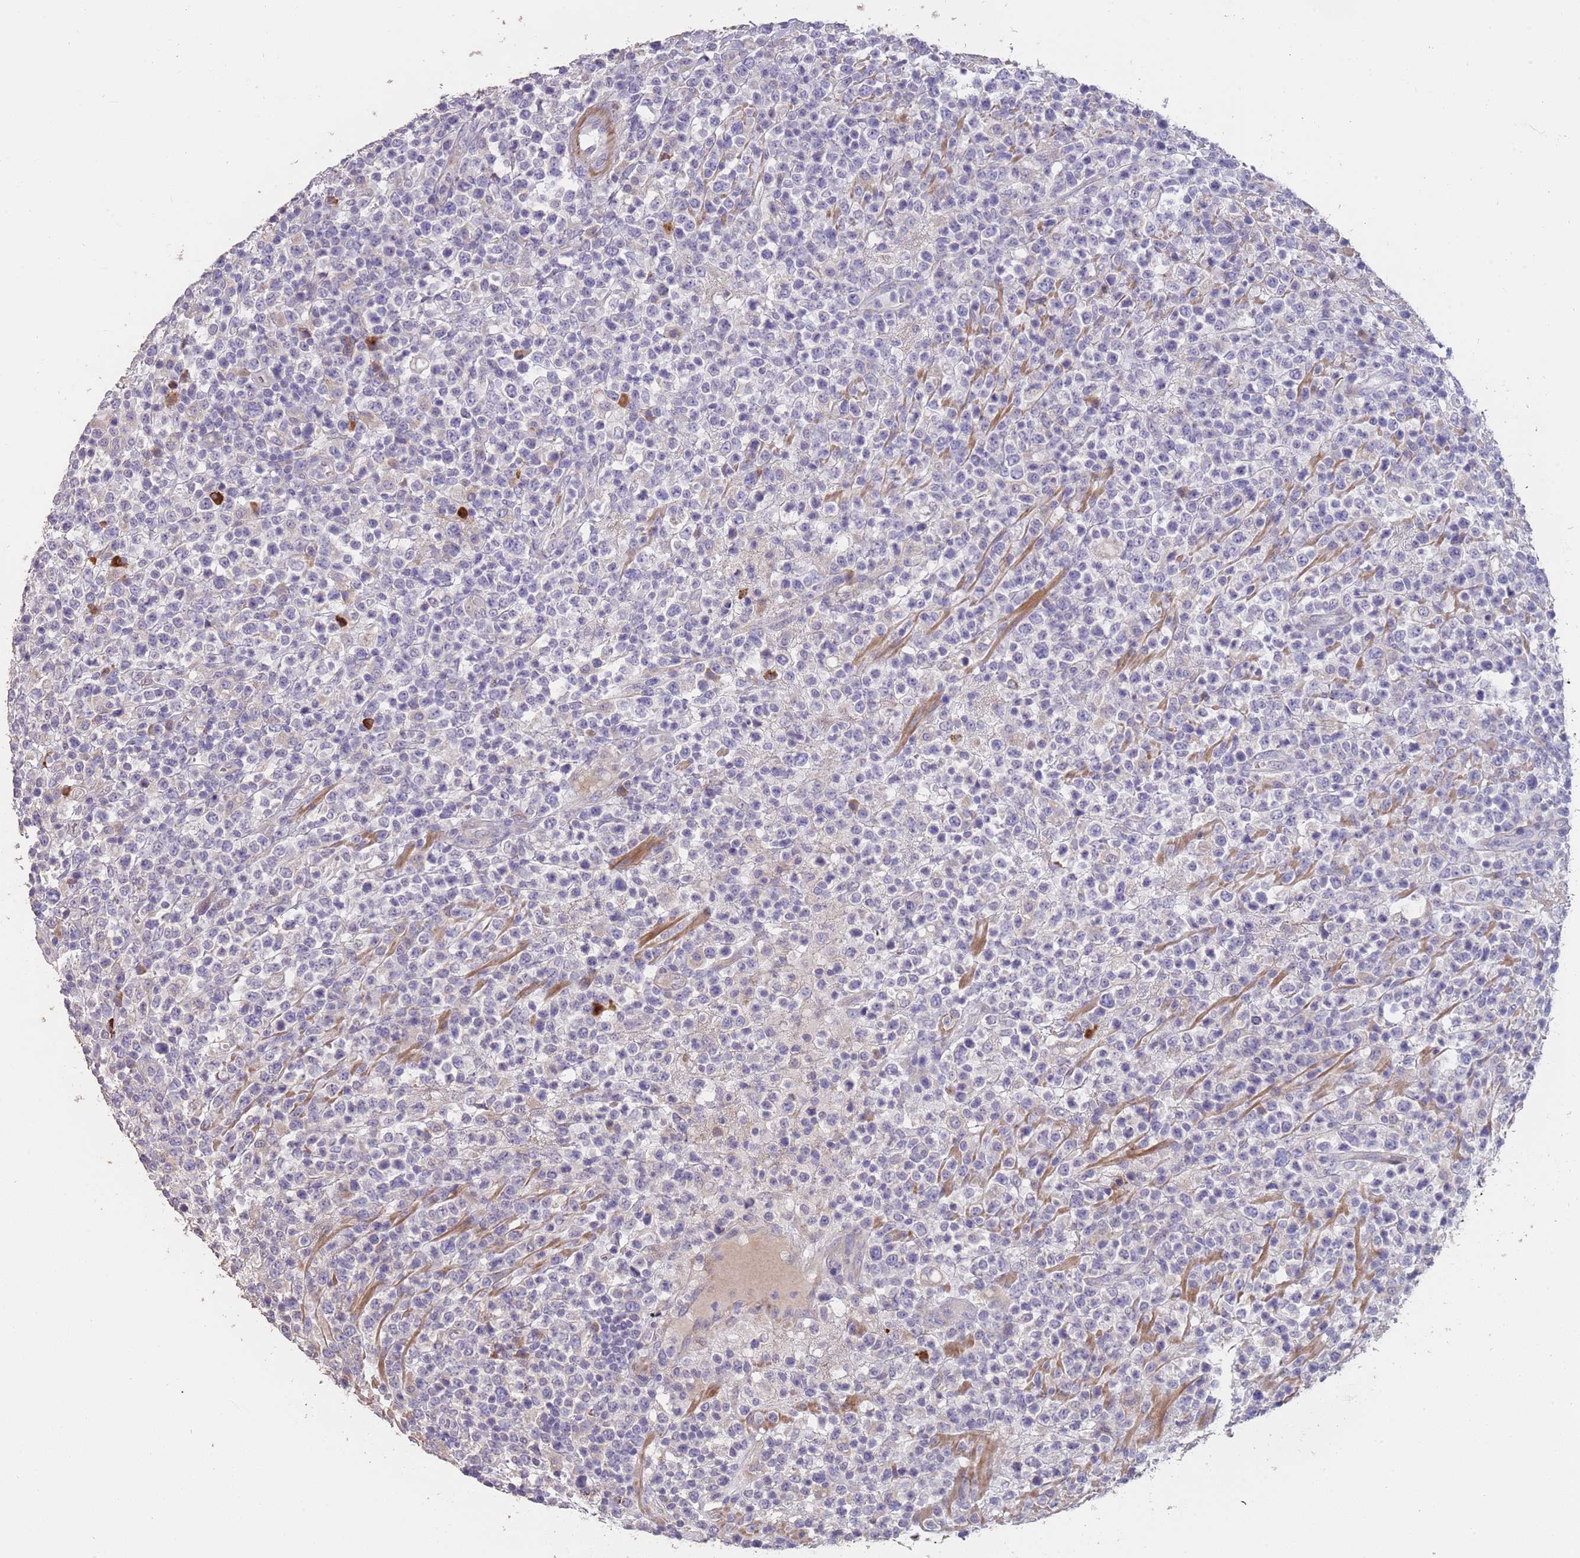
{"staining": {"intensity": "negative", "quantity": "none", "location": "none"}, "tissue": "lymphoma", "cell_type": "Tumor cells", "image_type": "cancer", "snomed": [{"axis": "morphology", "description": "Malignant lymphoma, non-Hodgkin's type, High grade"}, {"axis": "topography", "description": "Colon"}], "caption": "A high-resolution photomicrograph shows immunohistochemistry (IHC) staining of malignant lymphoma, non-Hodgkin's type (high-grade), which shows no significant staining in tumor cells.", "gene": "SUSD1", "patient": {"sex": "female", "age": 53}}